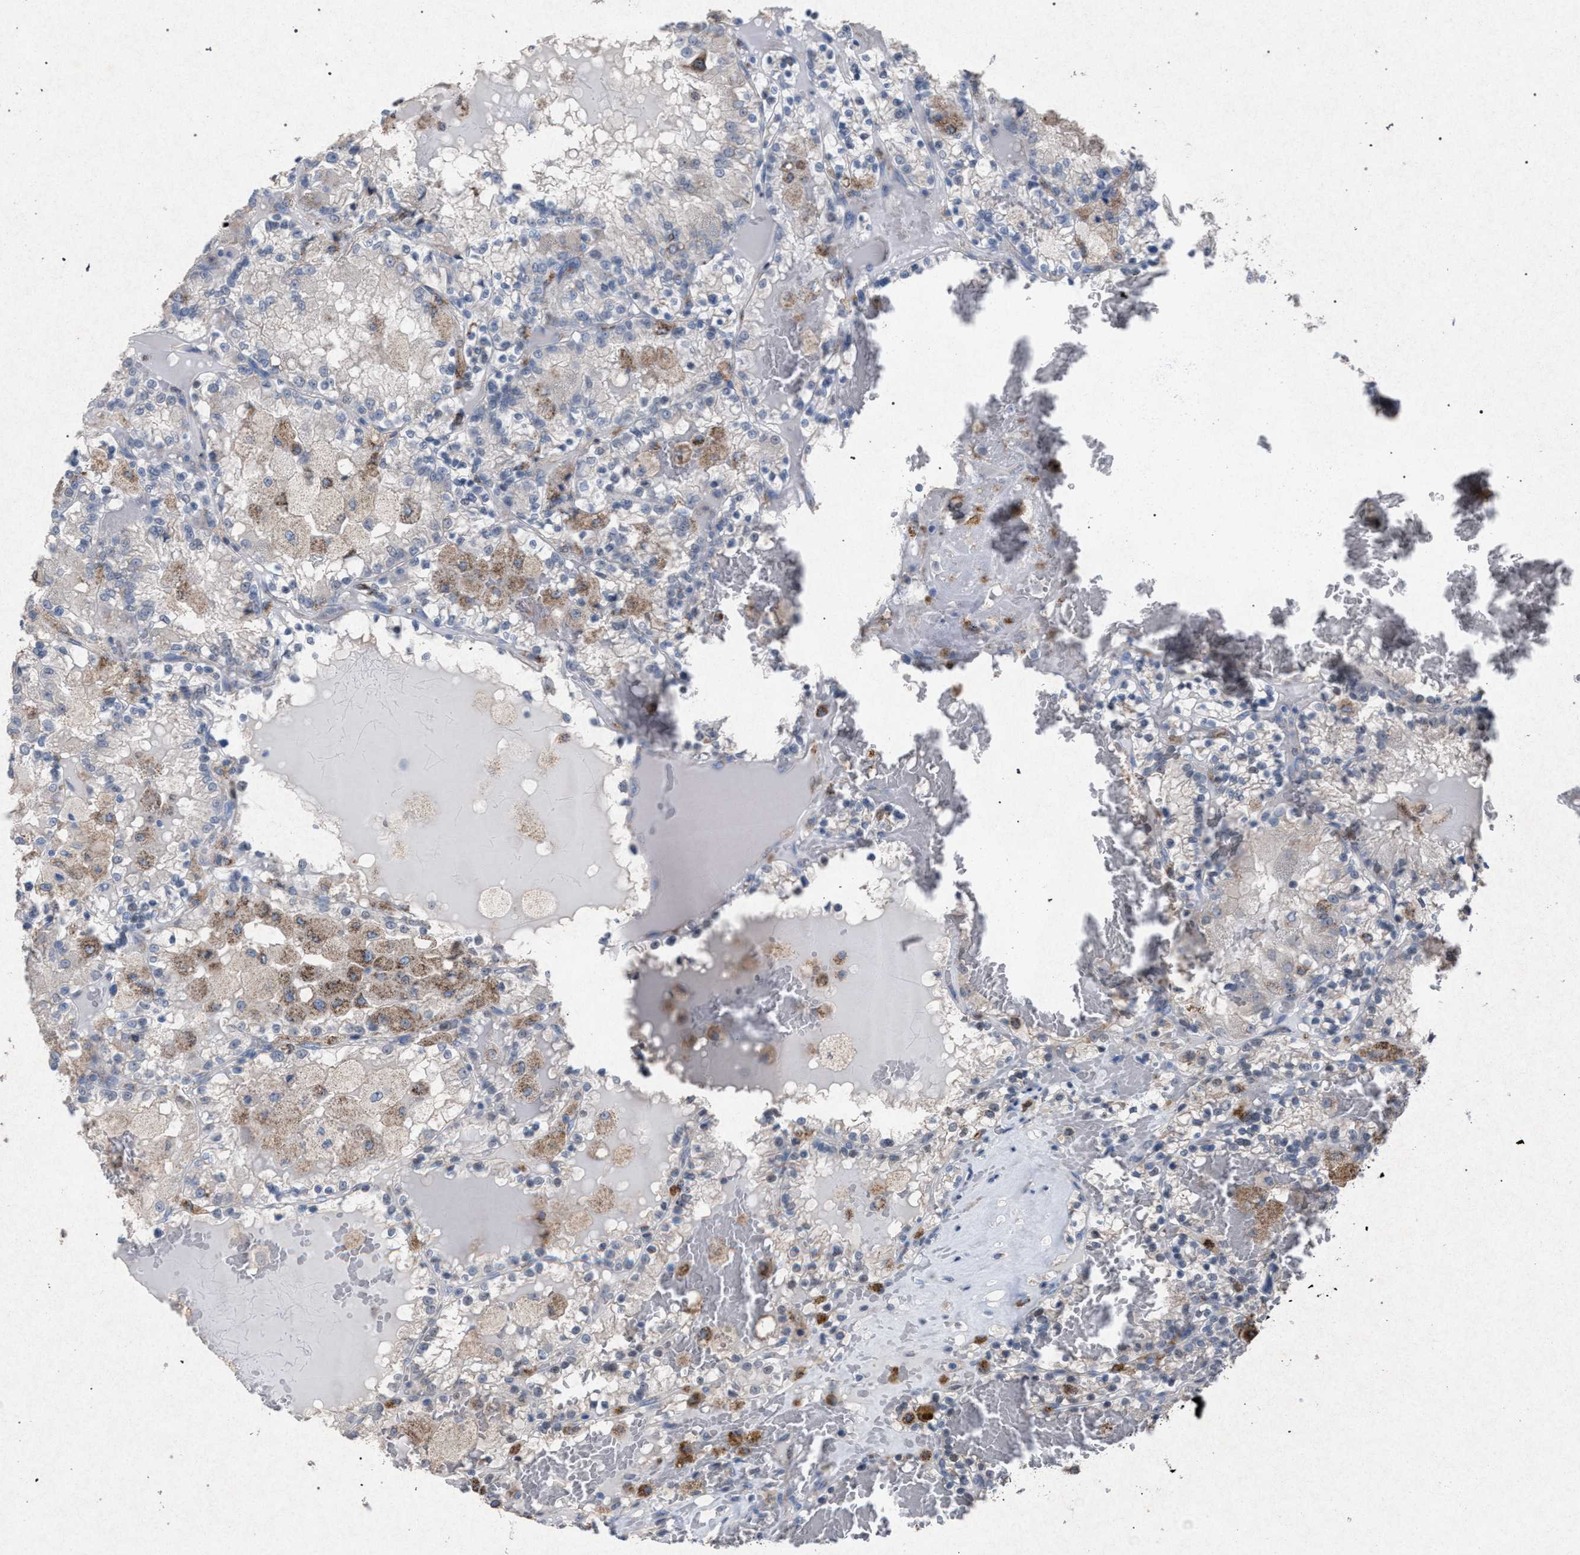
{"staining": {"intensity": "weak", "quantity": "<25%", "location": "cytoplasmic/membranous"}, "tissue": "renal cancer", "cell_type": "Tumor cells", "image_type": "cancer", "snomed": [{"axis": "morphology", "description": "Adenocarcinoma, NOS"}, {"axis": "topography", "description": "Kidney"}], "caption": "Renal cancer stained for a protein using IHC reveals no staining tumor cells.", "gene": "HSD17B4", "patient": {"sex": "female", "age": 56}}